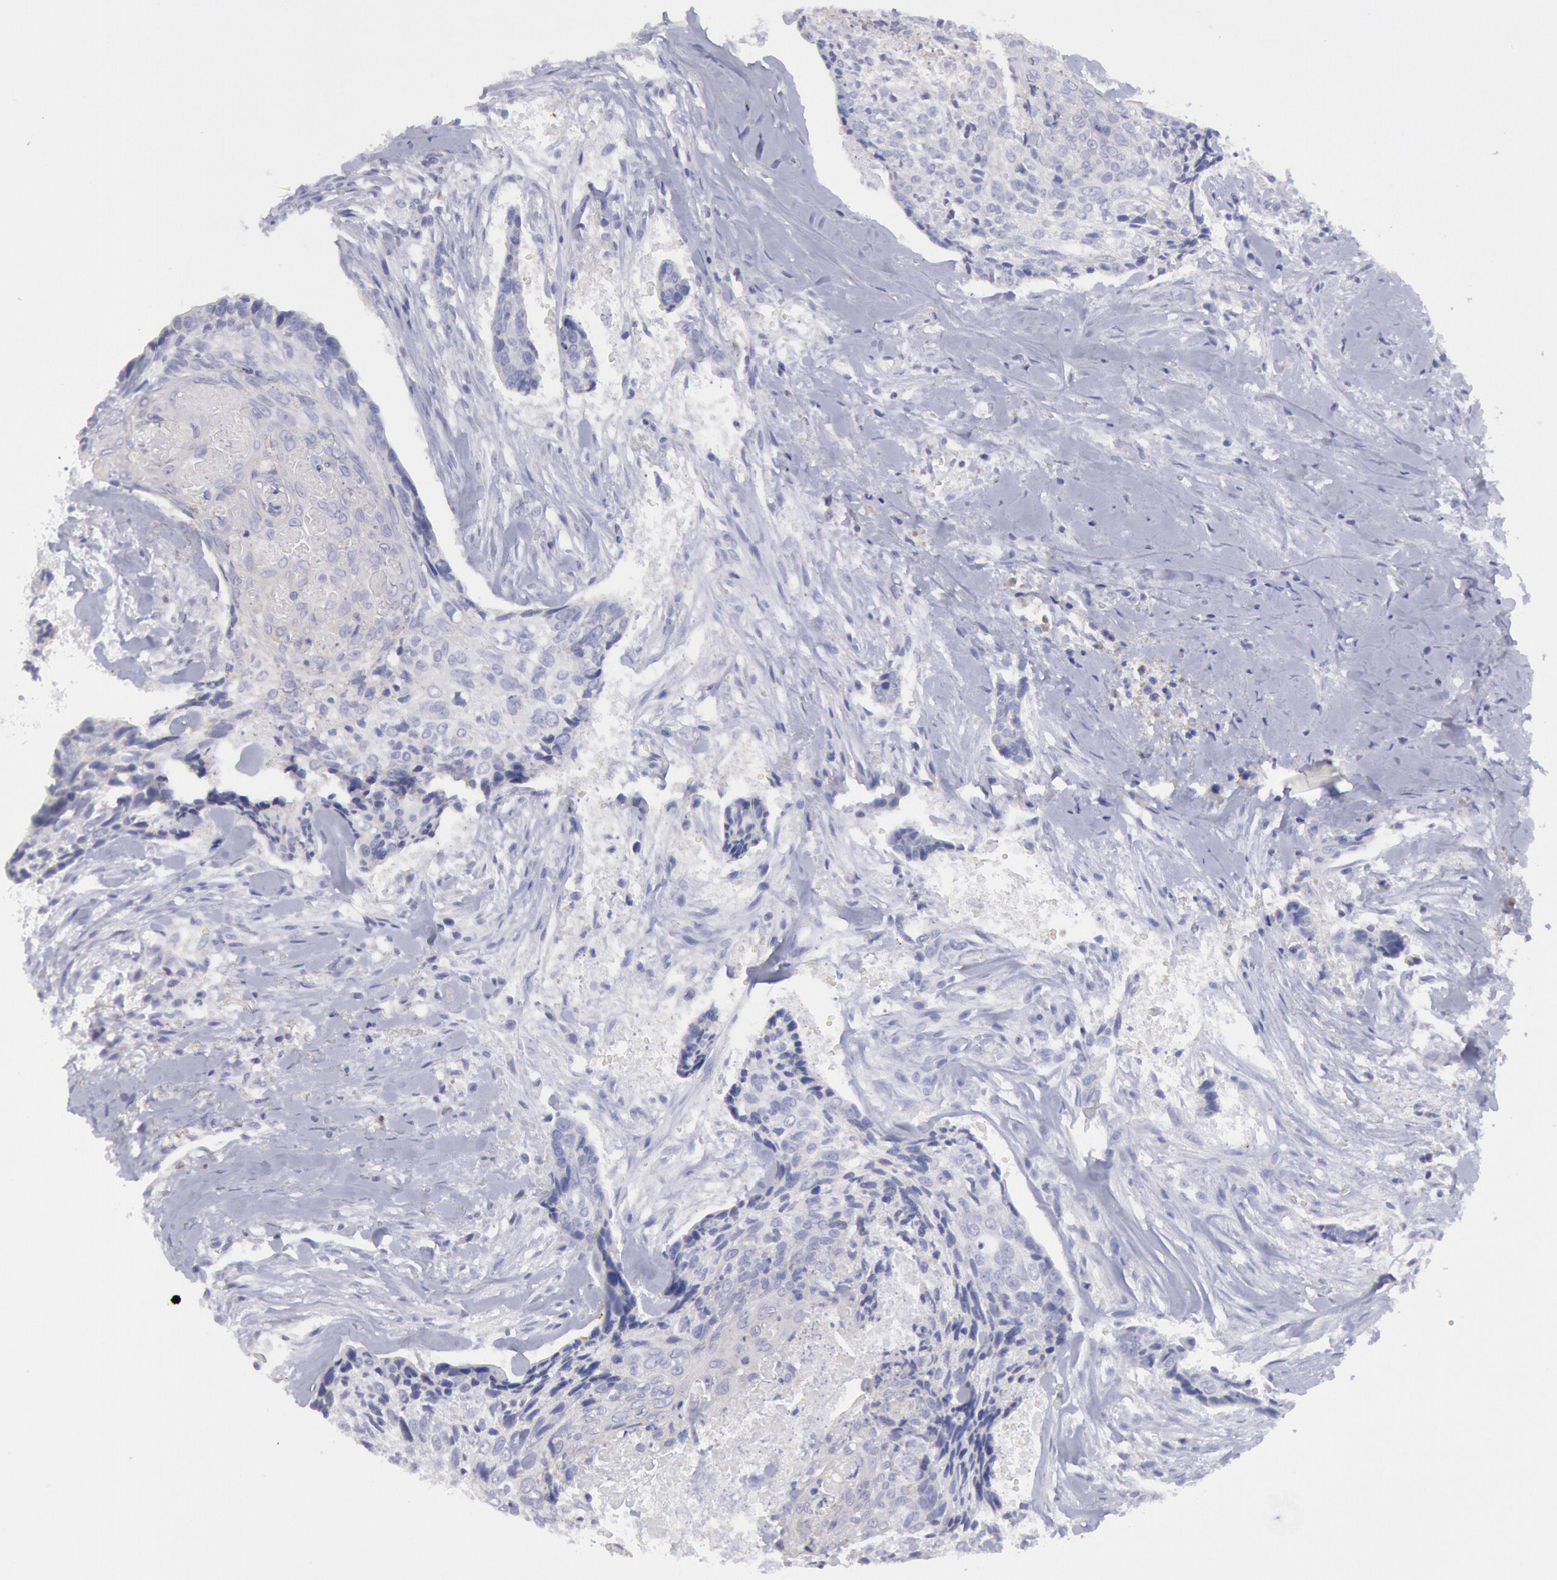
{"staining": {"intensity": "negative", "quantity": "none", "location": "none"}, "tissue": "head and neck cancer", "cell_type": "Tumor cells", "image_type": "cancer", "snomed": [{"axis": "morphology", "description": "Squamous cell carcinoma, NOS"}, {"axis": "topography", "description": "Salivary gland"}, {"axis": "topography", "description": "Head-Neck"}], "caption": "High magnification brightfield microscopy of squamous cell carcinoma (head and neck) stained with DAB (brown) and counterstained with hematoxylin (blue): tumor cells show no significant positivity.", "gene": "MYH7", "patient": {"sex": "male", "age": 70}}